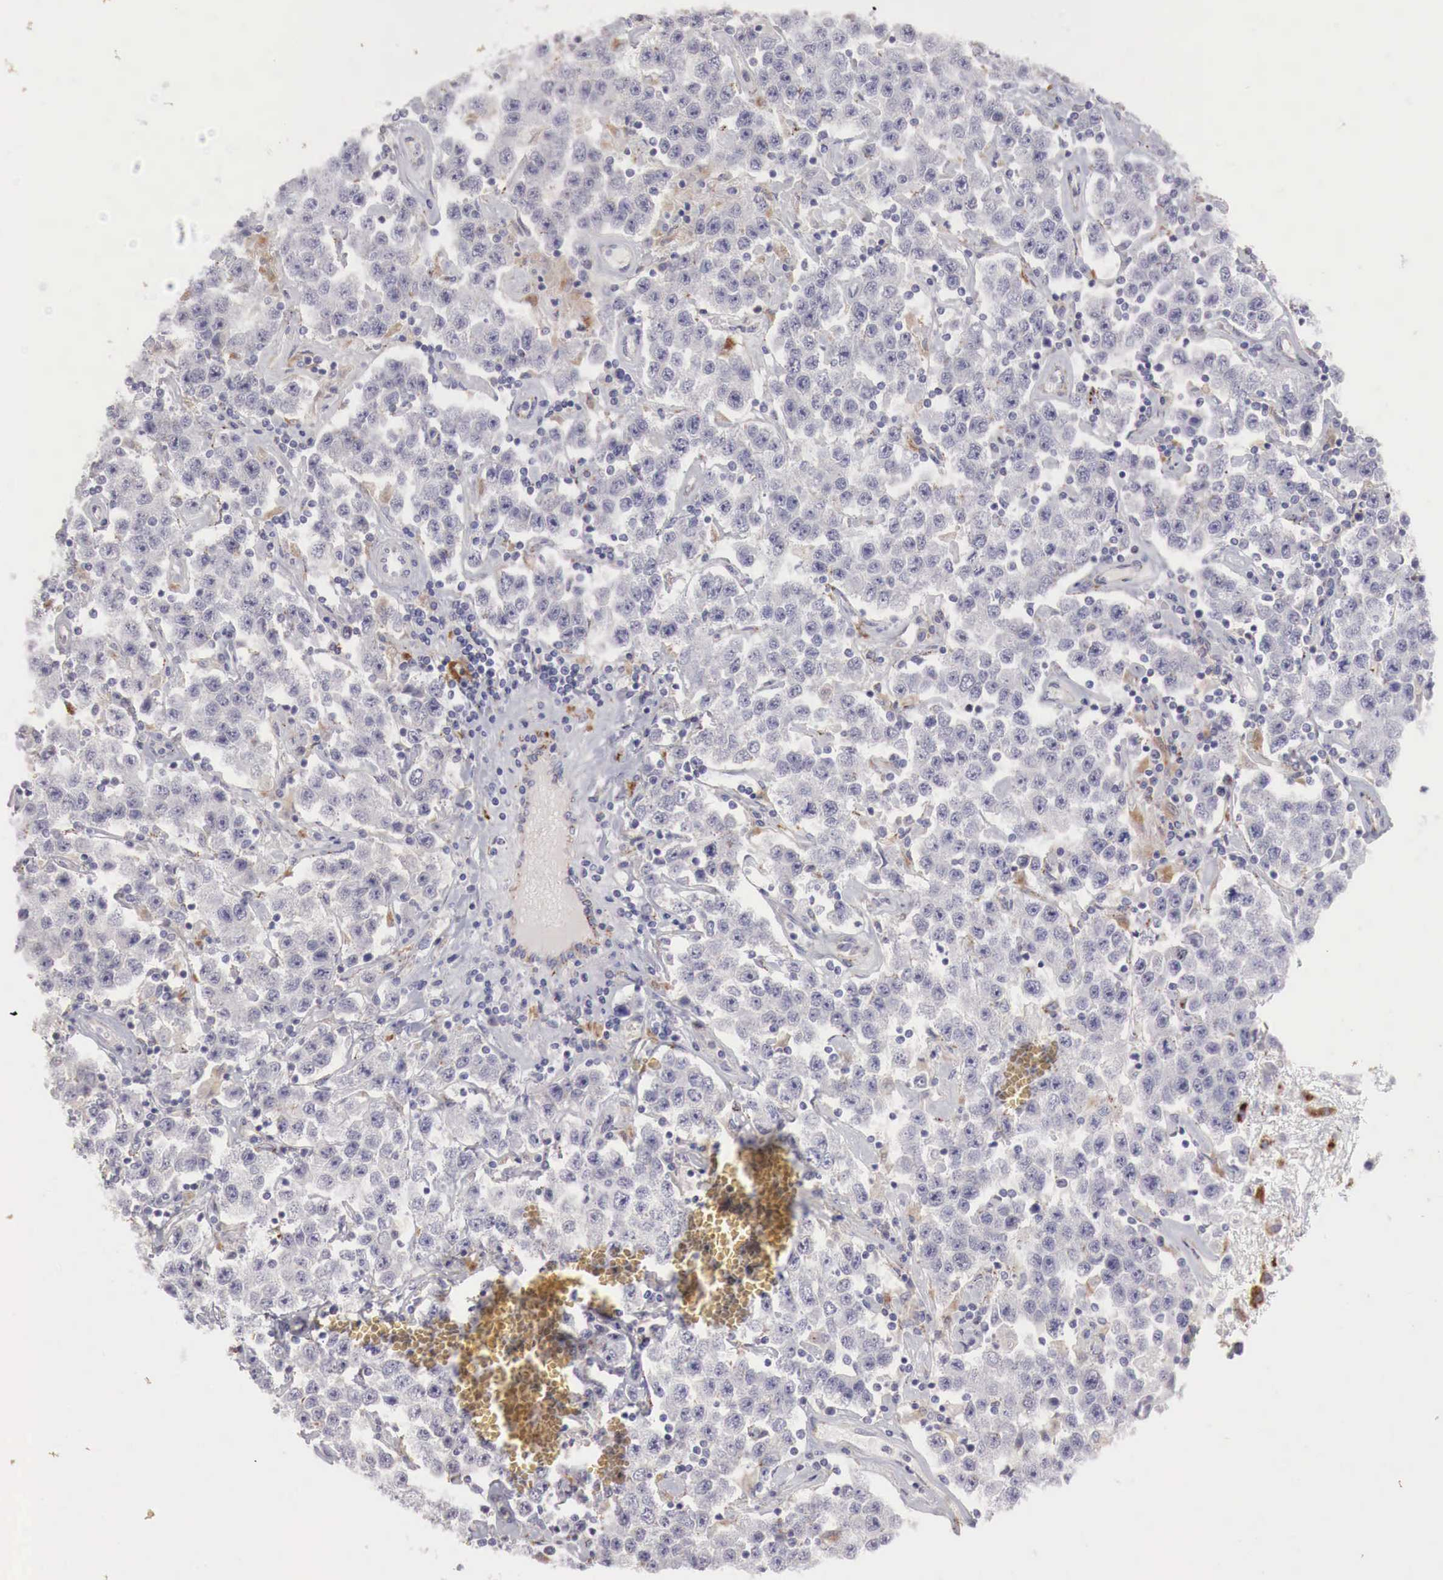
{"staining": {"intensity": "negative", "quantity": "none", "location": "none"}, "tissue": "testis cancer", "cell_type": "Tumor cells", "image_type": "cancer", "snomed": [{"axis": "morphology", "description": "Seminoma, NOS"}, {"axis": "topography", "description": "Testis"}], "caption": "A high-resolution micrograph shows immunohistochemistry staining of testis cancer (seminoma), which shows no significant expression in tumor cells. The staining is performed using DAB brown chromogen with nuclei counter-stained in using hematoxylin.", "gene": "GLA", "patient": {"sex": "male", "age": 52}}